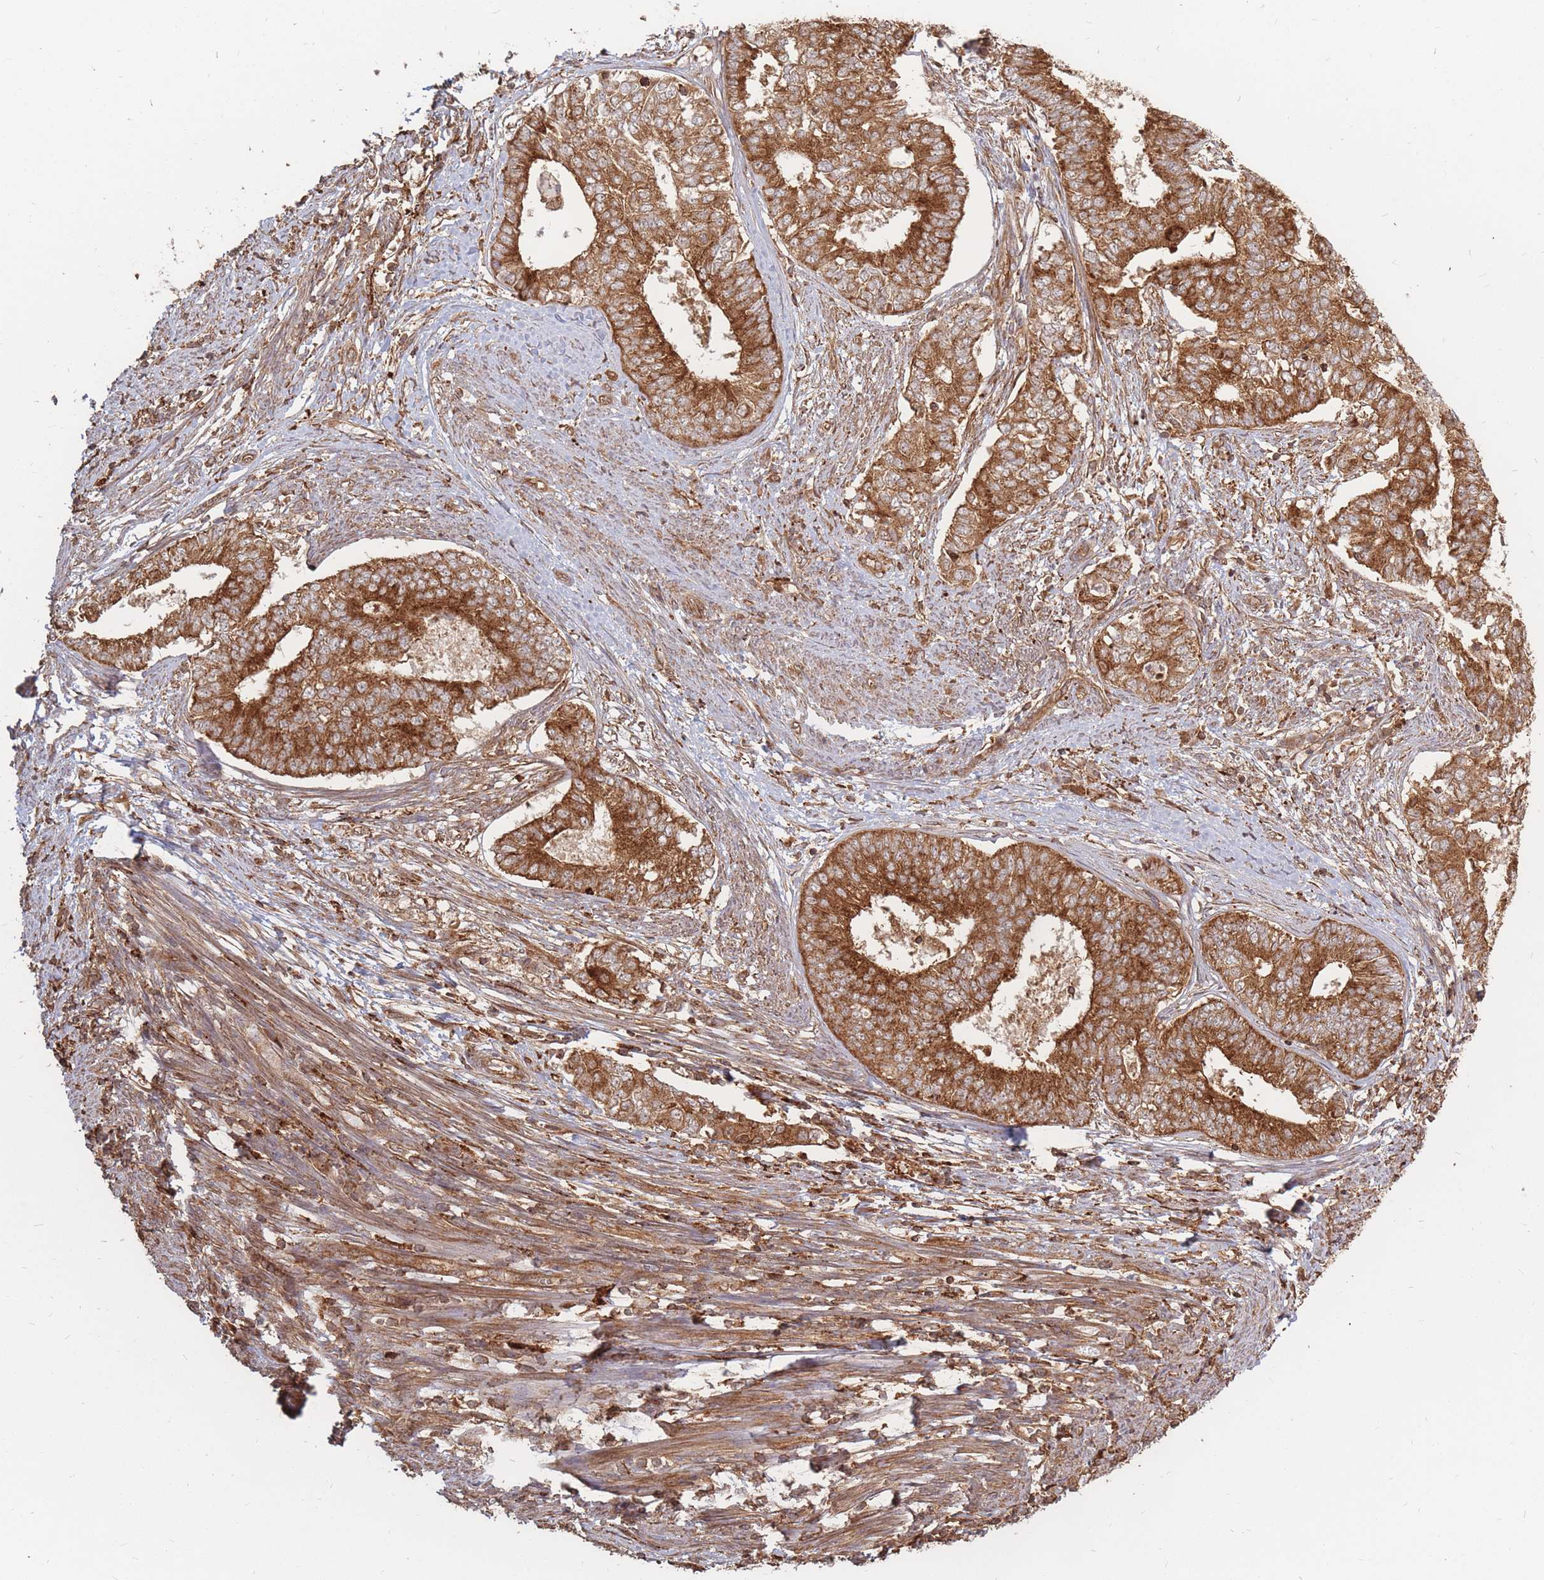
{"staining": {"intensity": "strong", "quantity": ">75%", "location": "cytoplasmic/membranous"}, "tissue": "endometrial cancer", "cell_type": "Tumor cells", "image_type": "cancer", "snomed": [{"axis": "morphology", "description": "Adenocarcinoma, NOS"}, {"axis": "topography", "description": "Endometrium"}], "caption": "Human adenocarcinoma (endometrial) stained with a protein marker displays strong staining in tumor cells.", "gene": "RASSF2", "patient": {"sex": "female", "age": 62}}